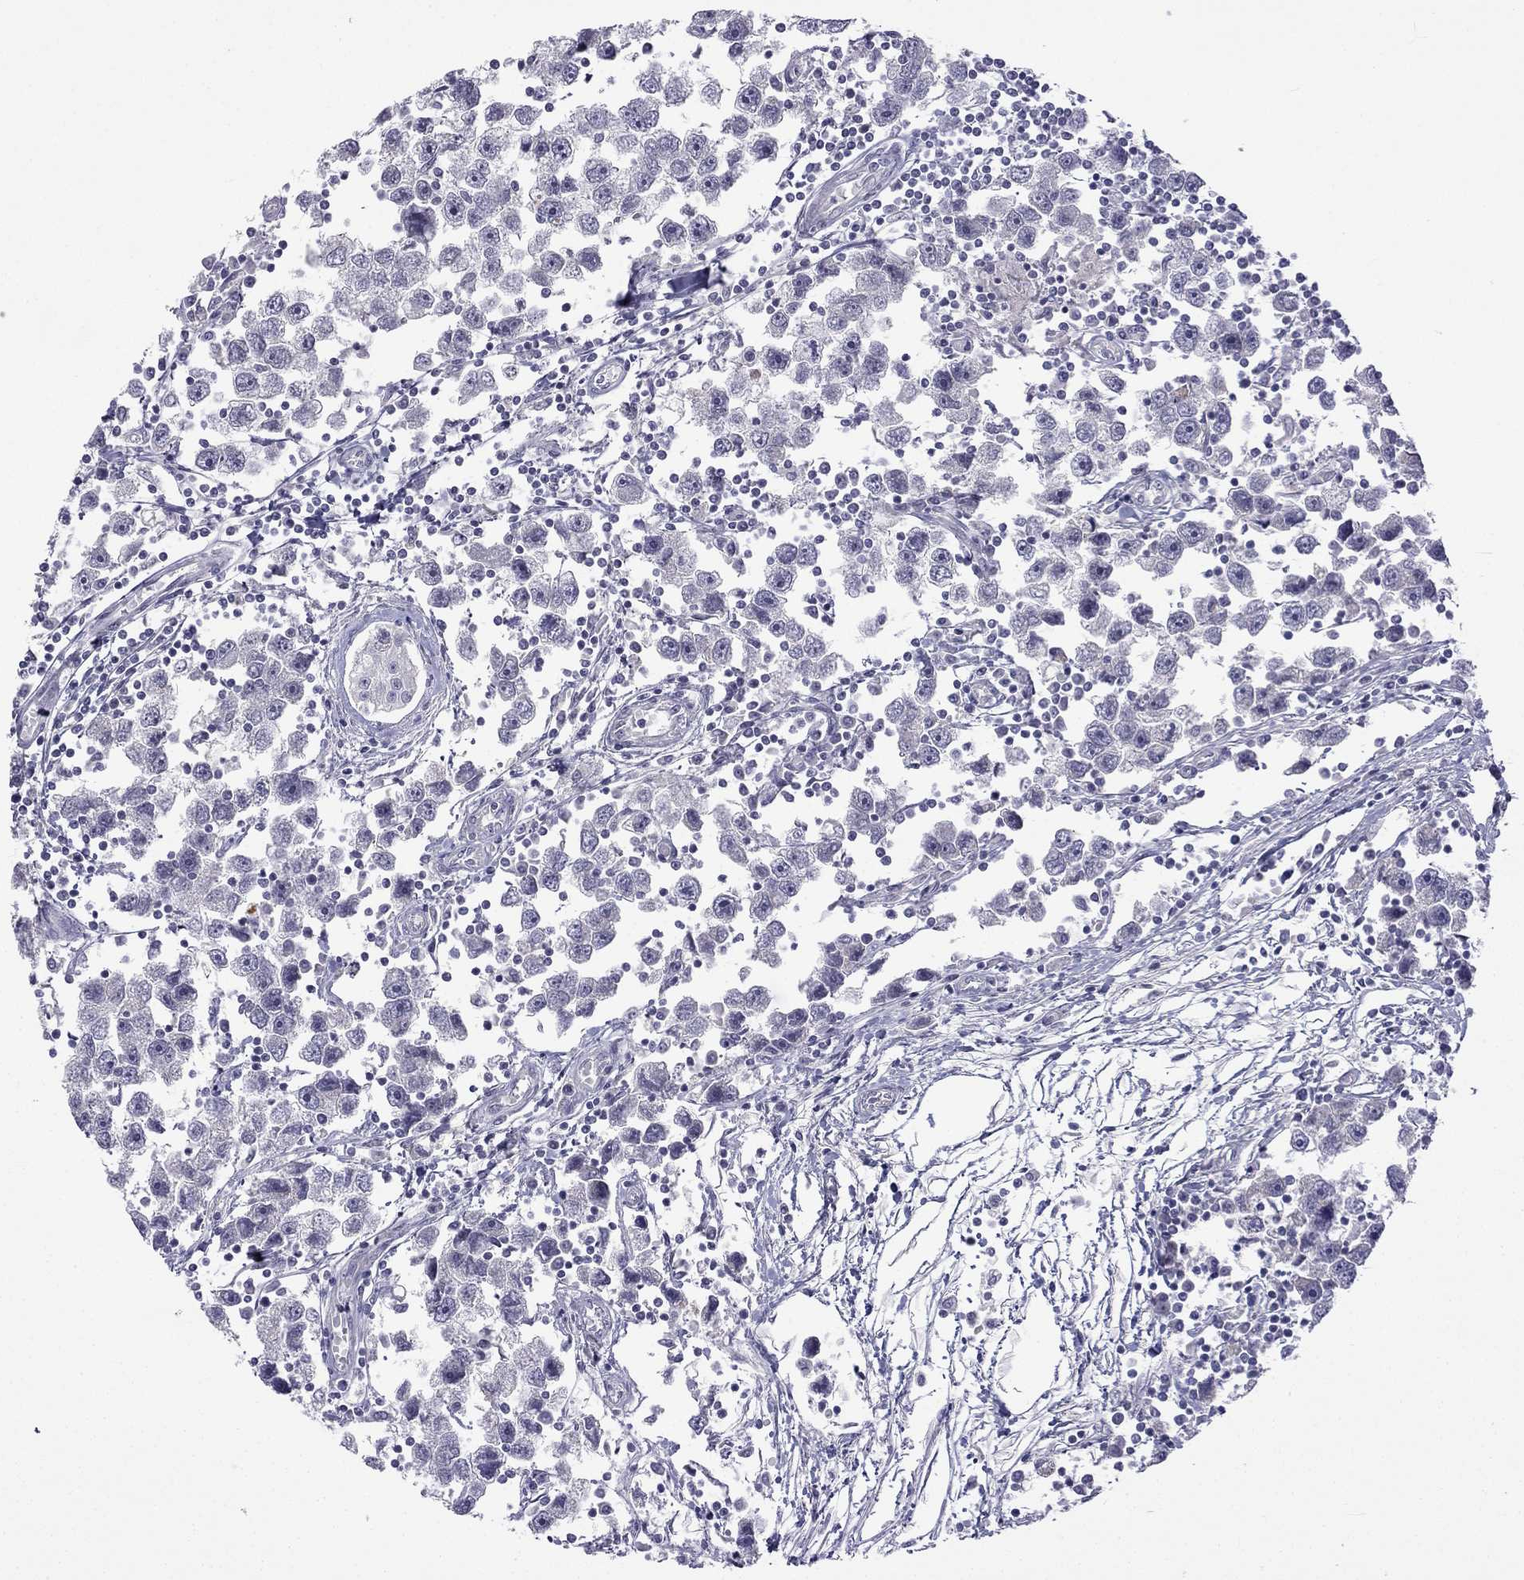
{"staining": {"intensity": "negative", "quantity": "none", "location": "none"}, "tissue": "testis cancer", "cell_type": "Tumor cells", "image_type": "cancer", "snomed": [{"axis": "morphology", "description": "Seminoma, NOS"}, {"axis": "topography", "description": "Testis"}], "caption": "This is a histopathology image of IHC staining of testis cancer (seminoma), which shows no expression in tumor cells. (DAB immunohistochemistry, high magnification).", "gene": "C5orf49", "patient": {"sex": "male", "age": 30}}